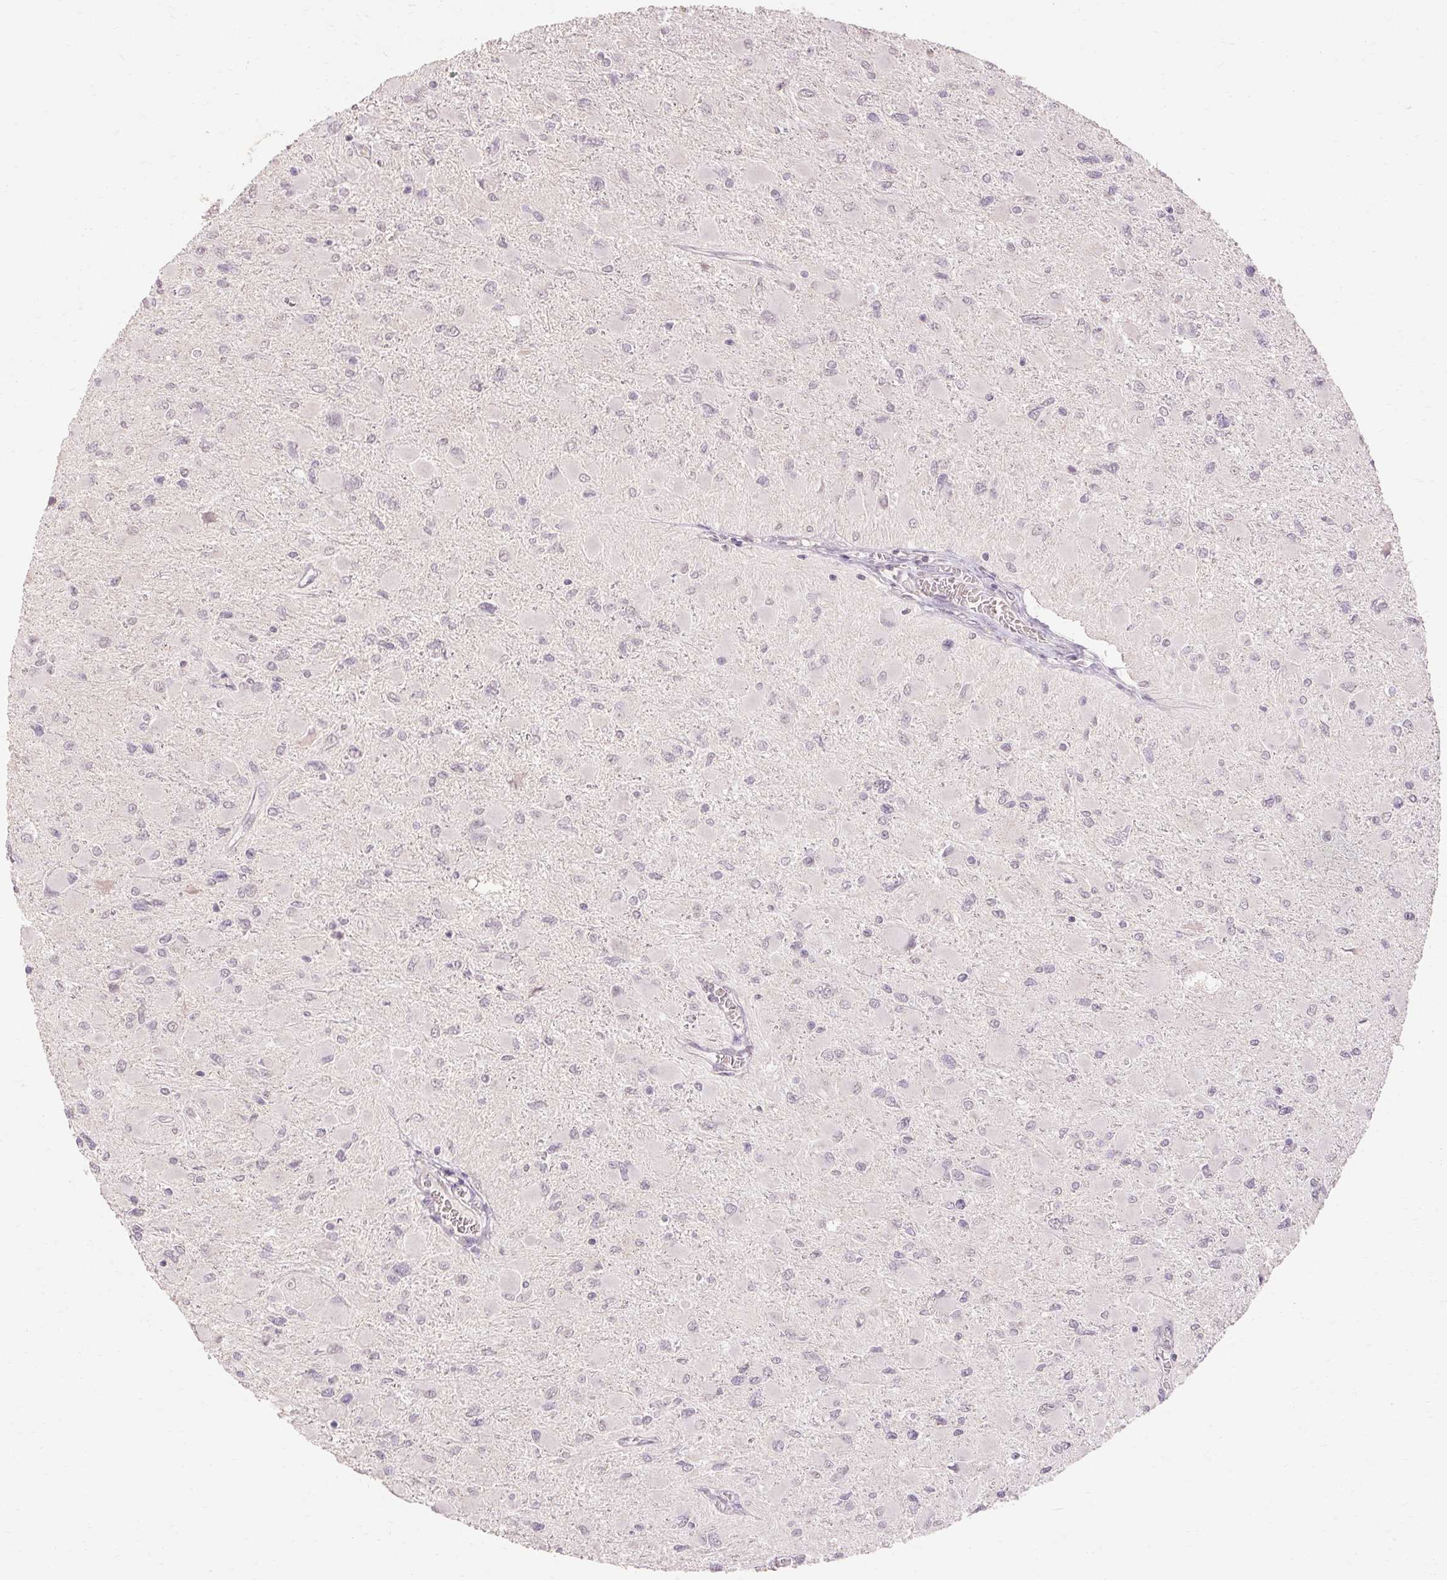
{"staining": {"intensity": "negative", "quantity": "none", "location": "none"}, "tissue": "glioma", "cell_type": "Tumor cells", "image_type": "cancer", "snomed": [{"axis": "morphology", "description": "Glioma, malignant, High grade"}, {"axis": "topography", "description": "Cerebral cortex"}], "caption": "Tumor cells are negative for brown protein staining in malignant glioma (high-grade).", "gene": "SKP2", "patient": {"sex": "female", "age": 36}}